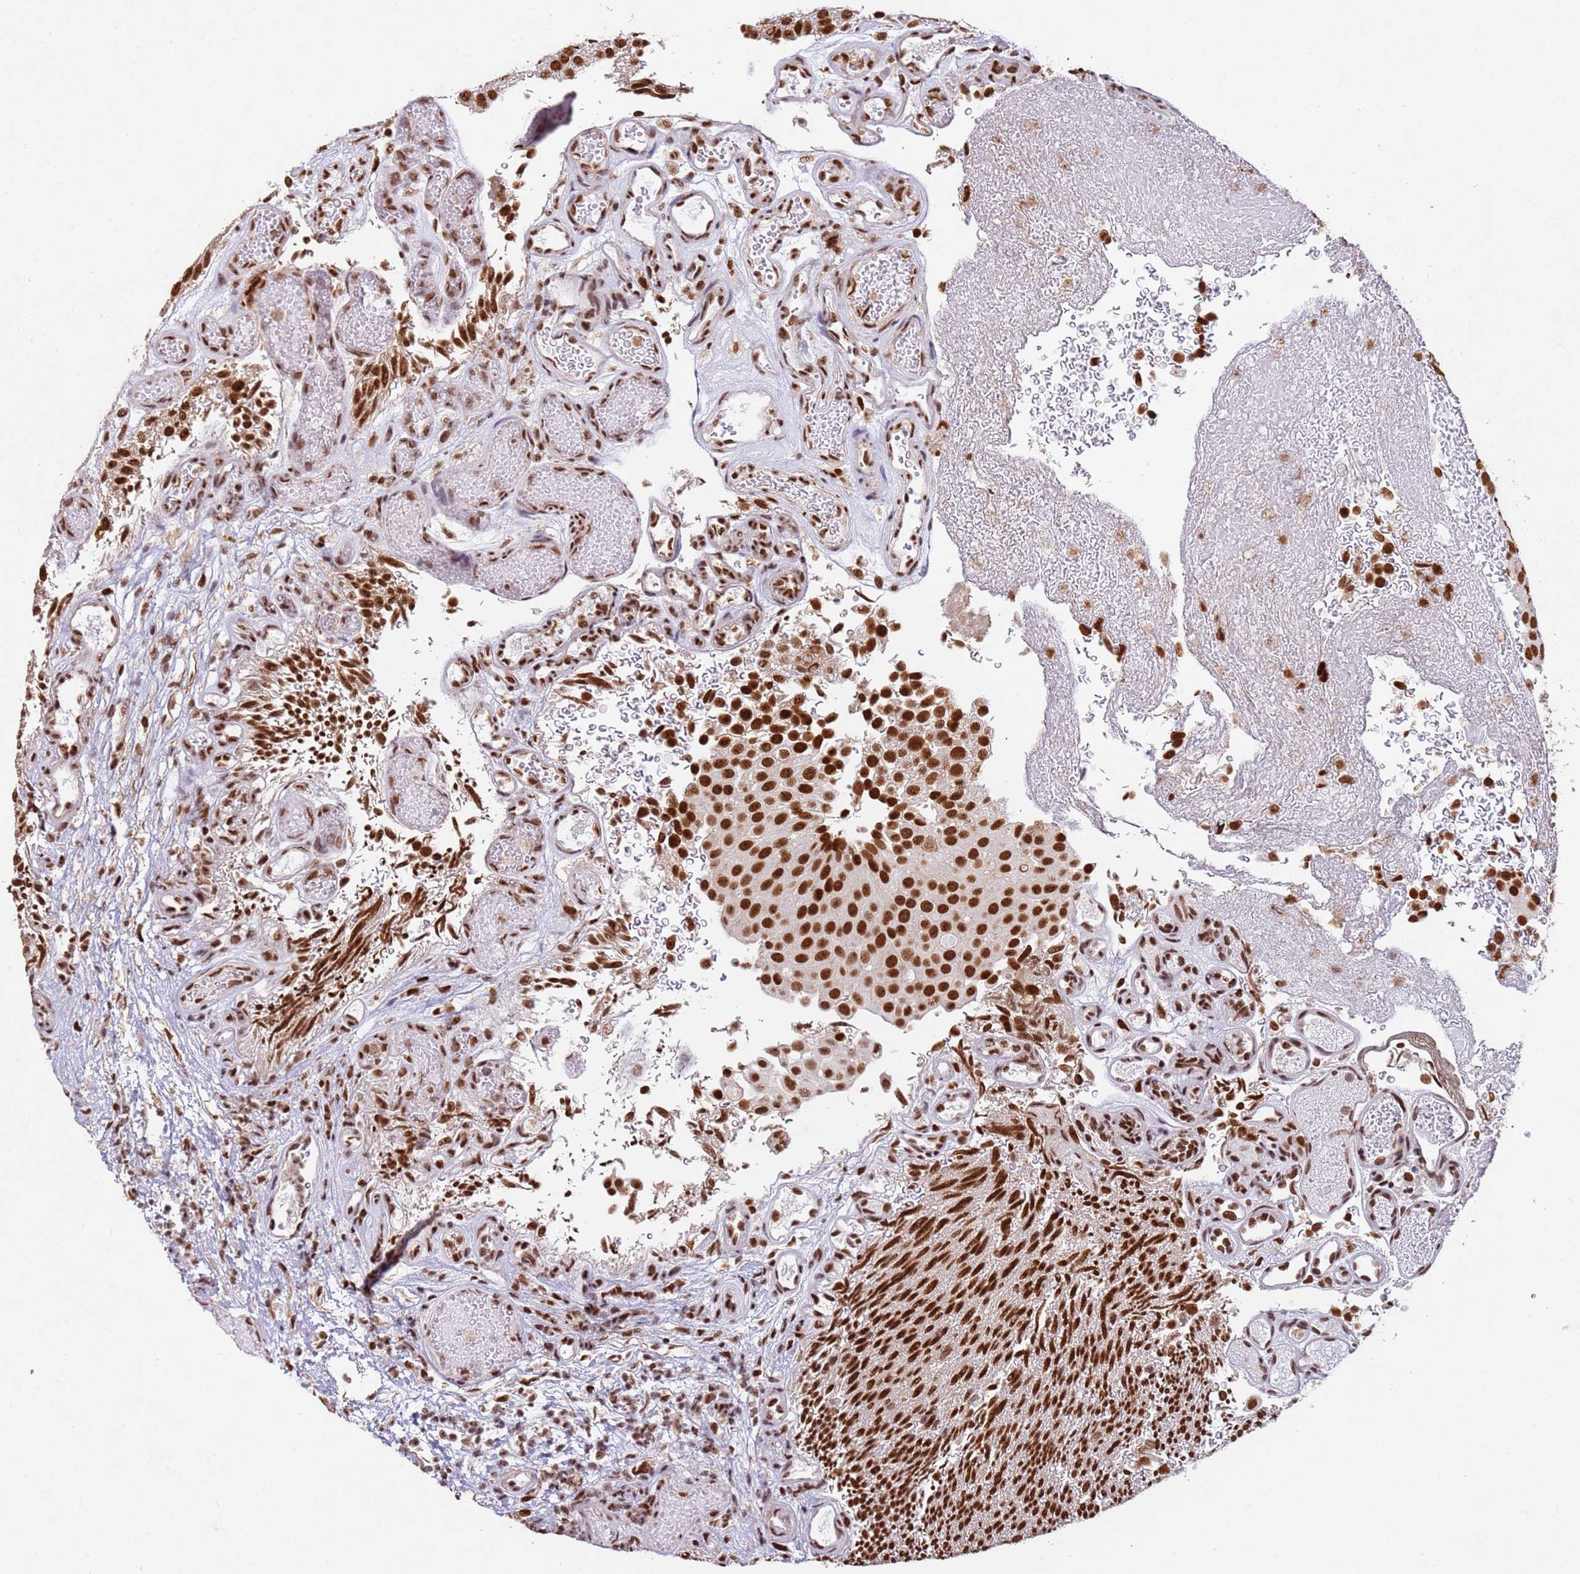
{"staining": {"intensity": "strong", "quantity": ">75%", "location": "nuclear"}, "tissue": "urothelial cancer", "cell_type": "Tumor cells", "image_type": "cancer", "snomed": [{"axis": "morphology", "description": "Urothelial carcinoma, Low grade"}, {"axis": "topography", "description": "Urinary bladder"}], "caption": "There is high levels of strong nuclear positivity in tumor cells of urothelial cancer, as demonstrated by immunohistochemical staining (brown color).", "gene": "ESF1", "patient": {"sex": "male", "age": 78}}